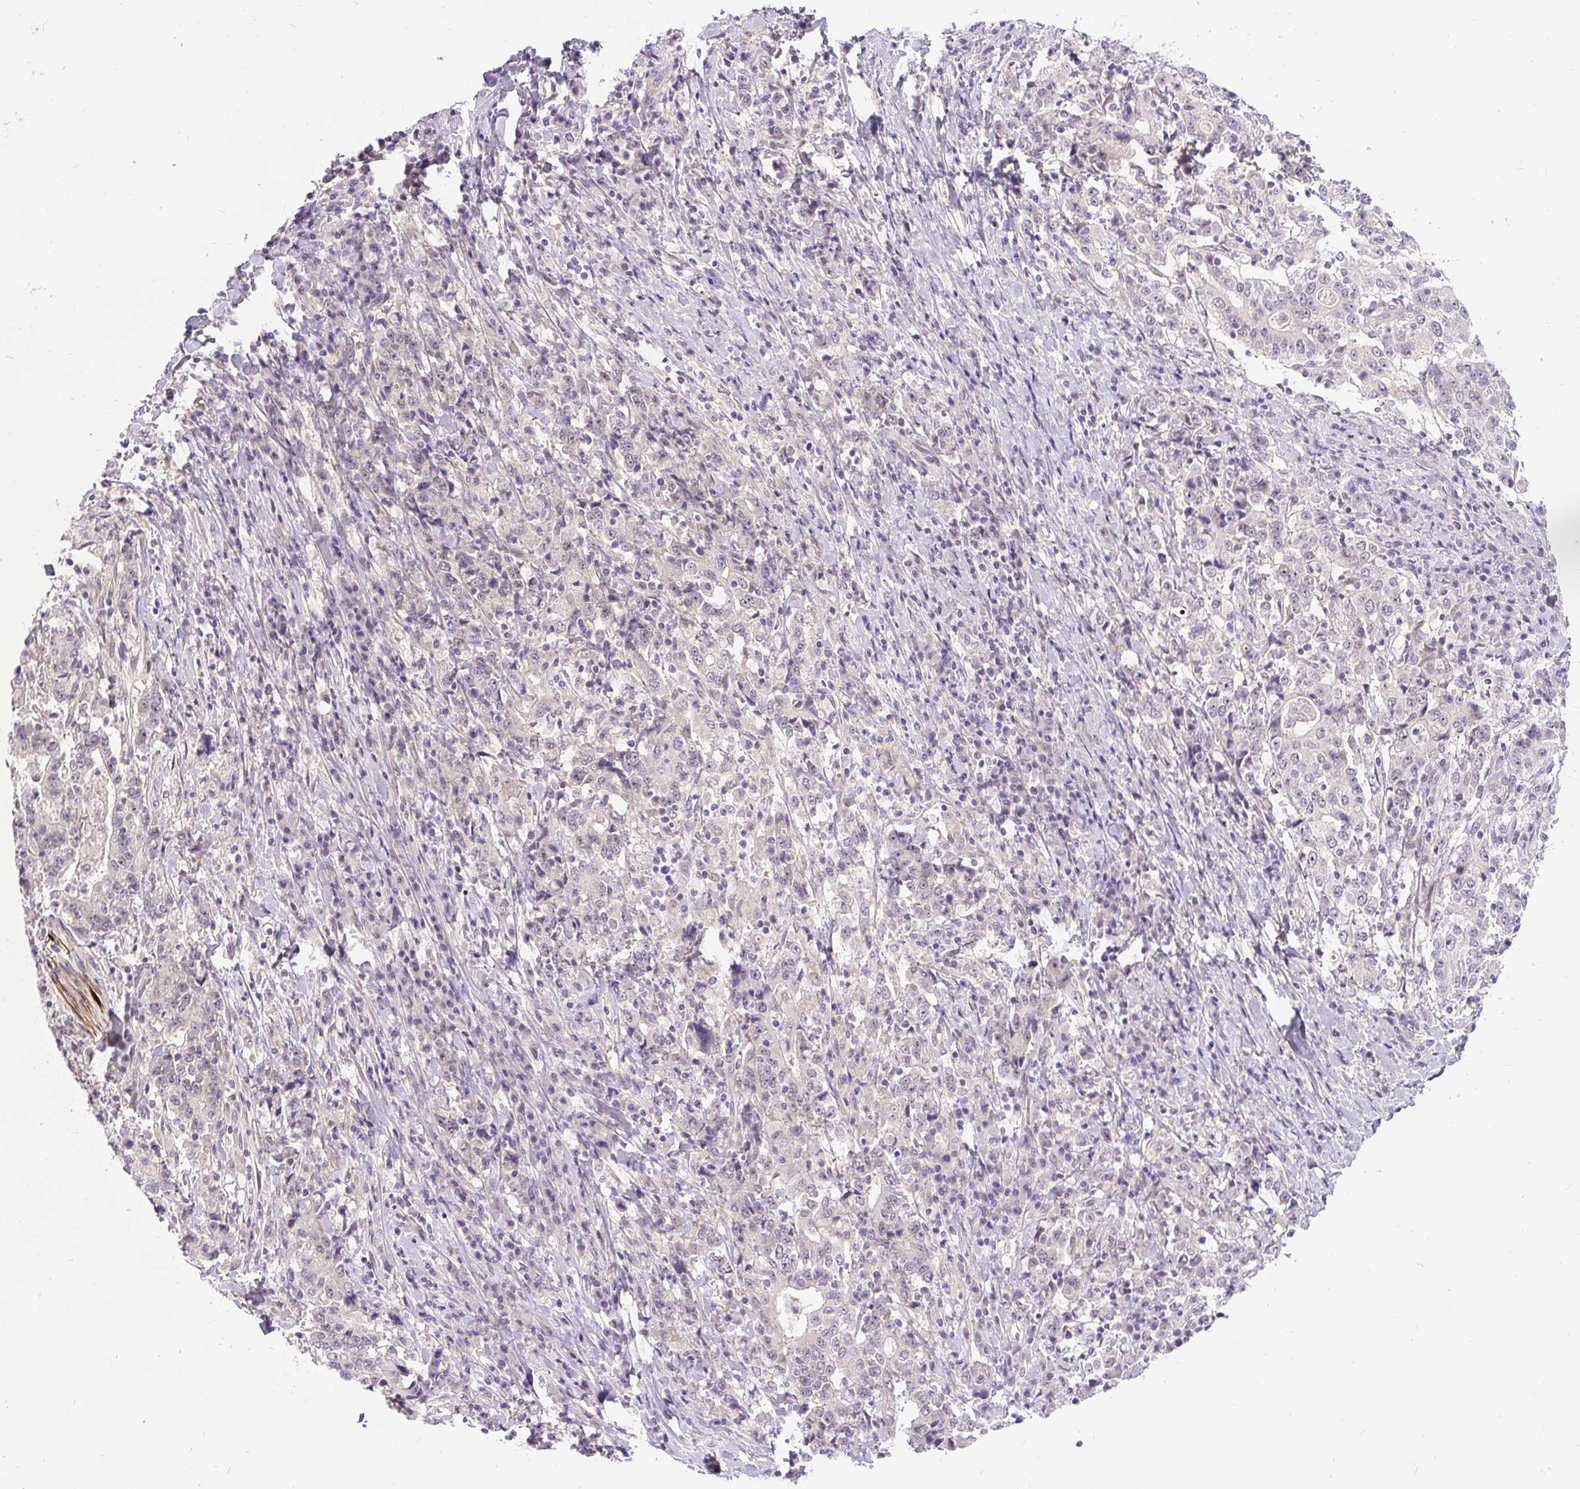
{"staining": {"intensity": "negative", "quantity": "none", "location": "none"}, "tissue": "stomach cancer", "cell_type": "Tumor cells", "image_type": "cancer", "snomed": [{"axis": "morphology", "description": "Normal tissue, NOS"}, {"axis": "morphology", "description": "Adenocarcinoma, NOS"}, {"axis": "topography", "description": "Stomach, upper"}, {"axis": "topography", "description": "Stomach"}], "caption": "DAB immunohistochemical staining of stomach cancer (adenocarcinoma) reveals no significant staining in tumor cells.", "gene": "FAM117B", "patient": {"sex": "male", "age": 59}}